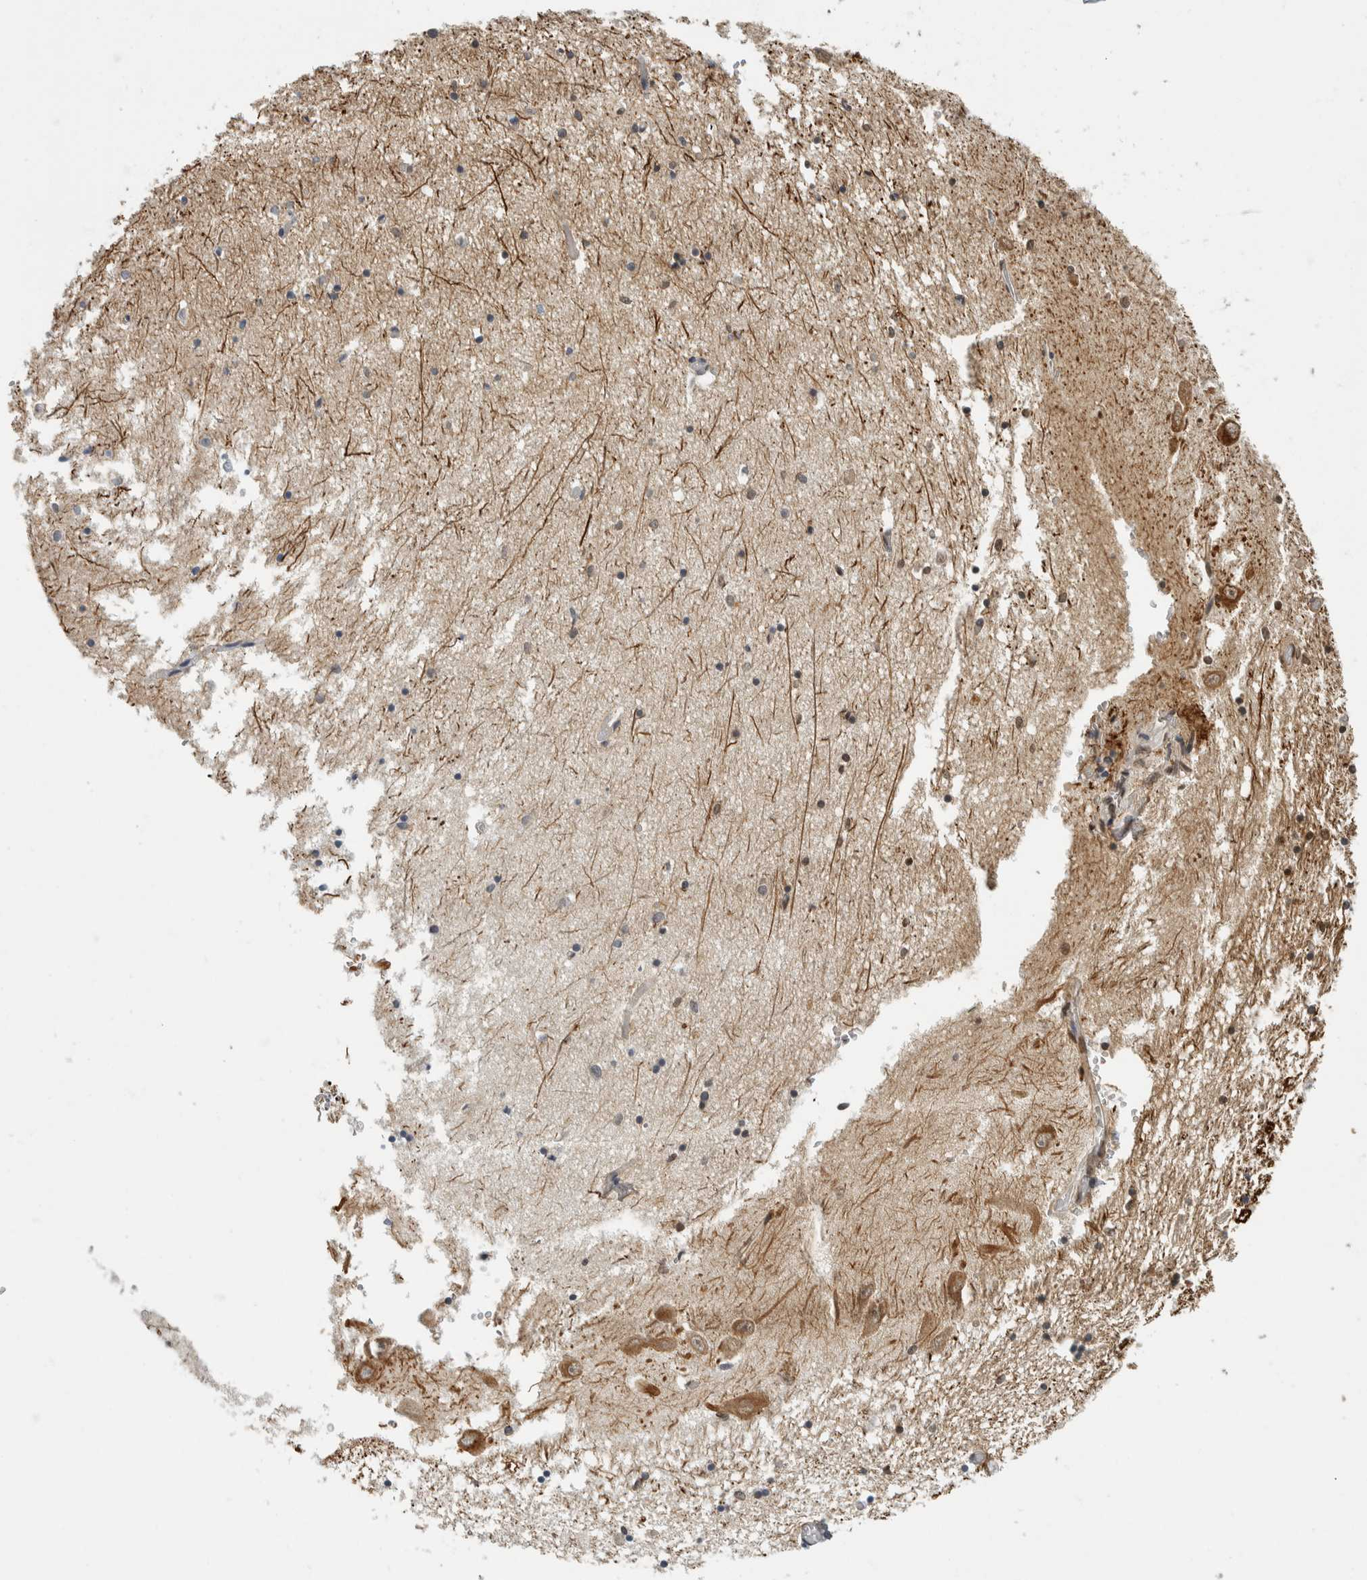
{"staining": {"intensity": "weak", "quantity": "<25%", "location": "cytoplasmic/membranous"}, "tissue": "hippocampus", "cell_type": "Glial cells", "image_type": "normal", "snomed": [{"axis": "morphology", "description": "Normal tissue, NOS"}, {"axis": "topography", "description": "Hippocampus"}], "caption": "Immunohistochemistry (IHC) of benign human hippocampus exhibits no positivity in glial cells.", "gene": "NEFM", "patient": {"sex": "male", "age": 70}}